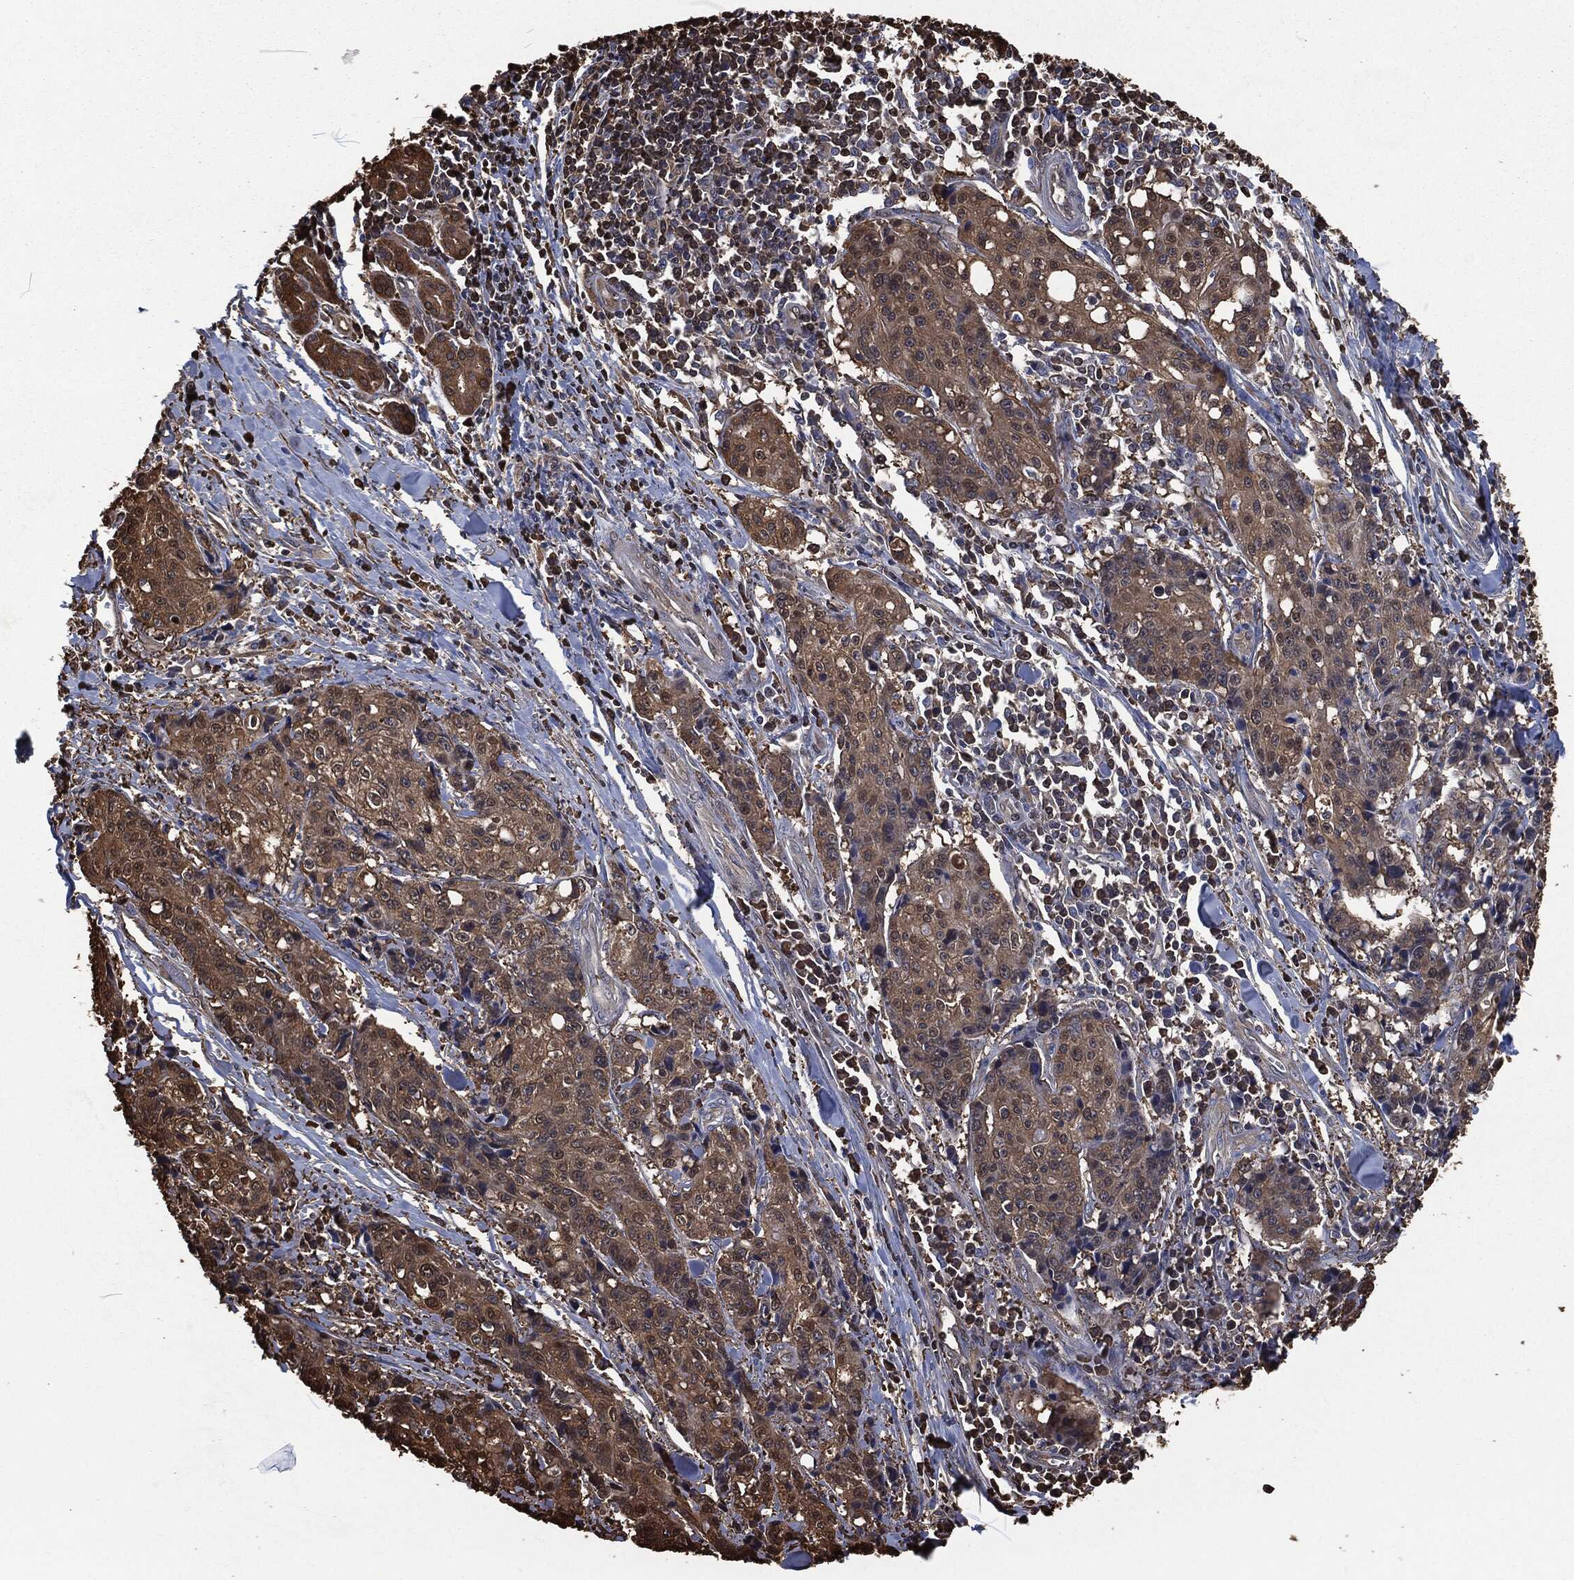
{"staining": {"intensity": "moderate", "quantity": ">75%", "location": "cytoplasmic/membranous"}, "tissue": "pancreatic cancer", "cell_type": "Tumor cells", "image_type": "cancer", "snomed": [{"axis": "morphology", "description": "Adenocarcinoma, NOS"}, {"axis": "topography", "description": "Pancreas"}], "caption": "Immunohistochemical staining of pancreatic cancer (adenocarcinoma) displays medium levels of moderate cytoplasmic/membranous positivity in approximately >75% of tumor cells.", "gene": "PRDX4", "patient": {"sex": "male", "age": 64}}